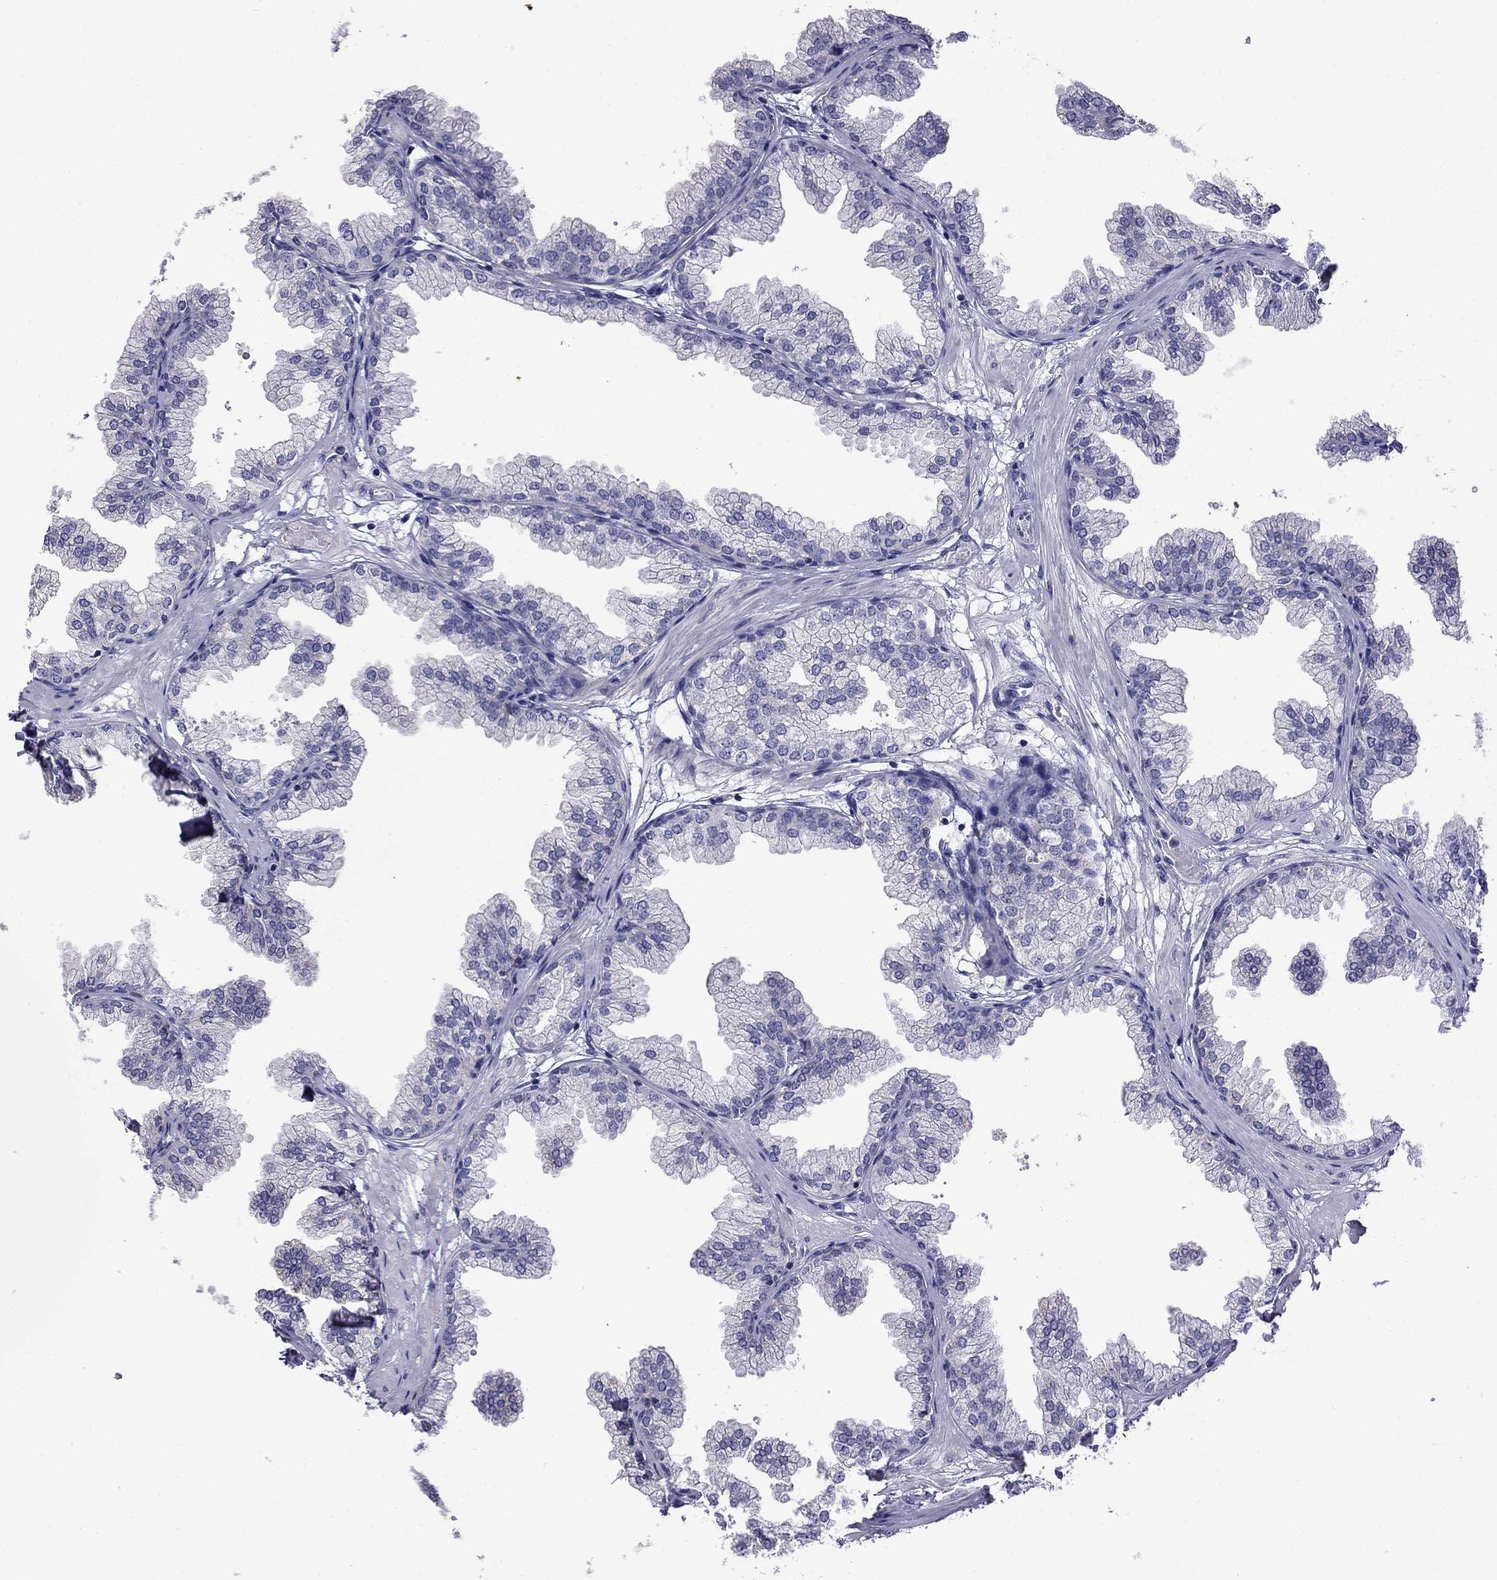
{"staining": {"intensity": "negative", "quantity": "none", "location": "none"}, "tissue": "prostate", "cell_type": "Glandular cells", "image_type": "normal", "snomed": [{"axis": "morphology", "description": "Normal tissue, NOS"}, {"axis": "topography", "description": "Prostate"}], "caption": "The IHC histopathology image has no significant expression in glandular cells of prostate. Brightfield microscopy of IHC stained with DAB (brown) and hematoxylin (blue), captured at high magnification.", "gene": "STAR", "patient": {"sex": "male", "age": 37}}